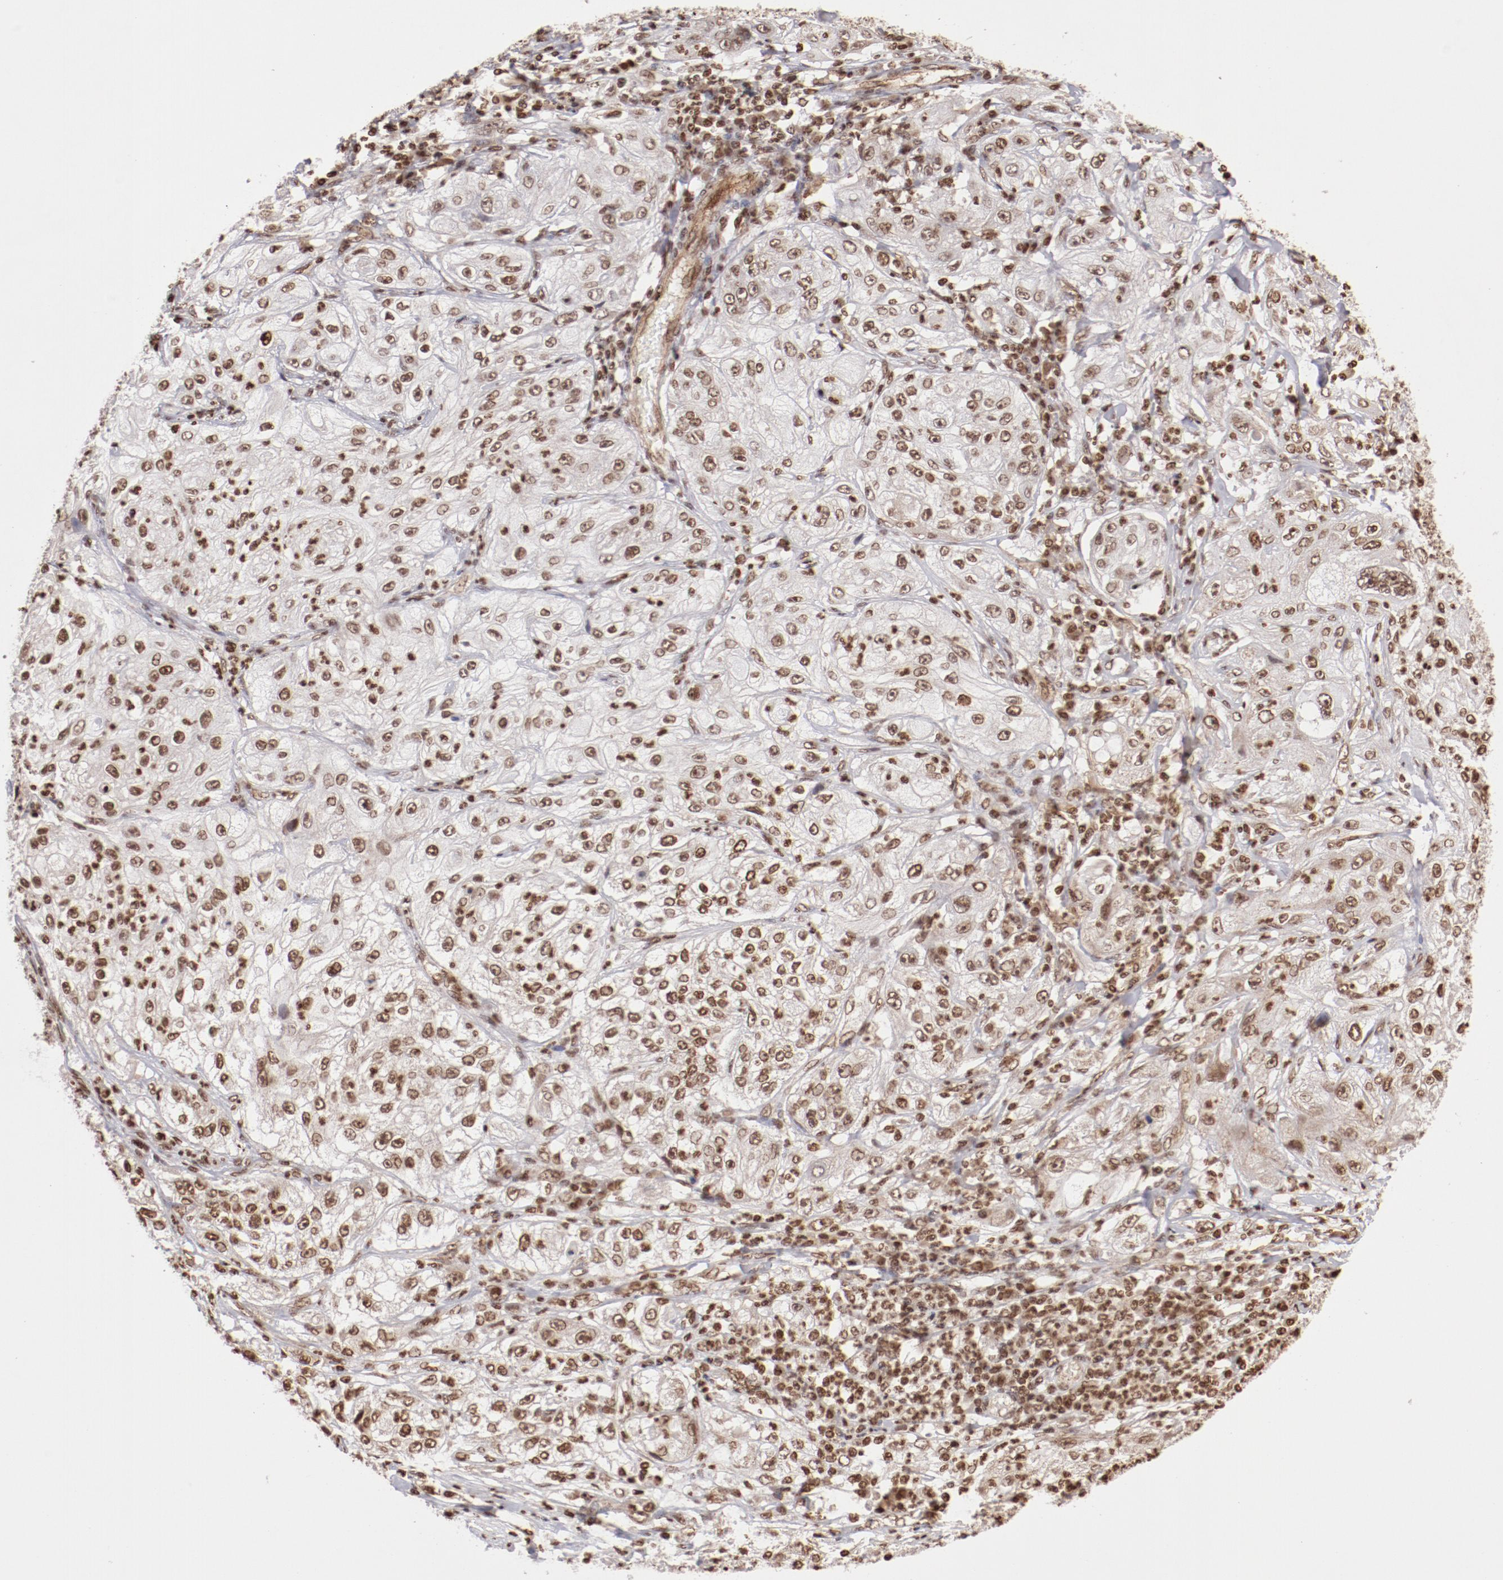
{"staining": {"intensity": "moderate", "quantity": ">75%", "location": "nuclear"}, "tissue": "lung cancer", "cell_type": "Tumor cells", "image_type": "cancer", "snomed": [{"axis": "morphology", "description": "Inflammation, NOS"}, {"axis": "morphology", "description": "Squamous cell carcinoma, NOS"}, {"axis": "topography", "description": "Lymph node"}, {"axis": "topography", "description": "Soft tissue"}, {"axis": "topography", "description": "Lung"}], "caption": "Immunohistochemistry (IHC) of human squamous cell carcinoma (lung) reveals medium levels of moderate nuclear positivity in approximately >75% of tumor cells.", "gene": "ABL2", "patient": {"sex": "male", "age": 66}}